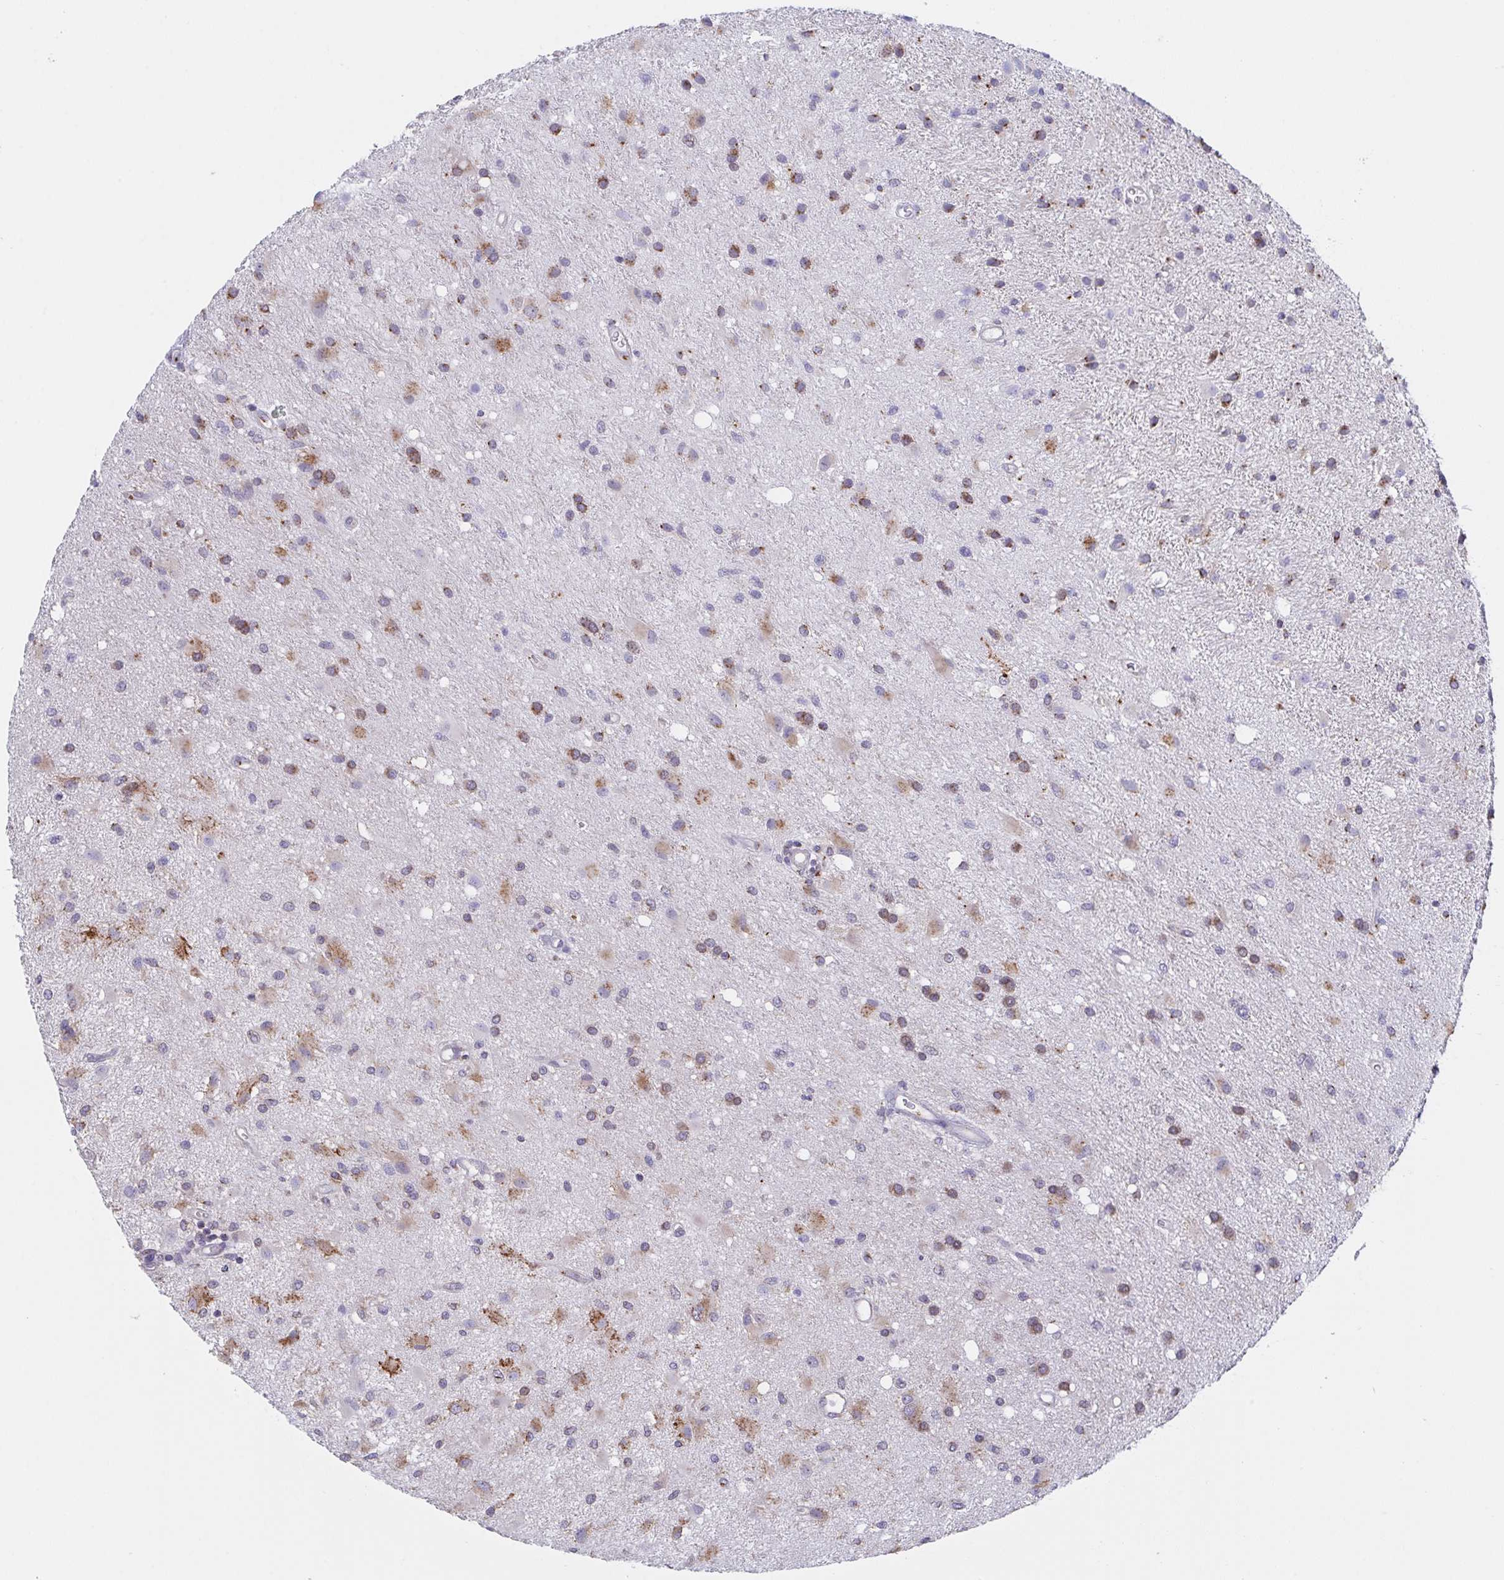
{"staining": {"intensity": "moderate", "quantity": "25%-75%", "location": "cytoplasmic/membranous"}, "tissue": "glioma", "cell_type": "Tumor cells", "image_type": "cancer", "snomed": [{"axis": "morphology", "description": "Glioma, malignant, High grade"}, {"axis": "topography", "description": "Brain"}], "caption": "Malignant high-grade glioma stained with DAB immunohistochemistry (IHC) shows medium levels of moderate cytoplasmic/membranous positivity in about 25%-75% of tumor cells.", "gene": "PROSER3", "patient": {"sex": "male", "age": 67}}